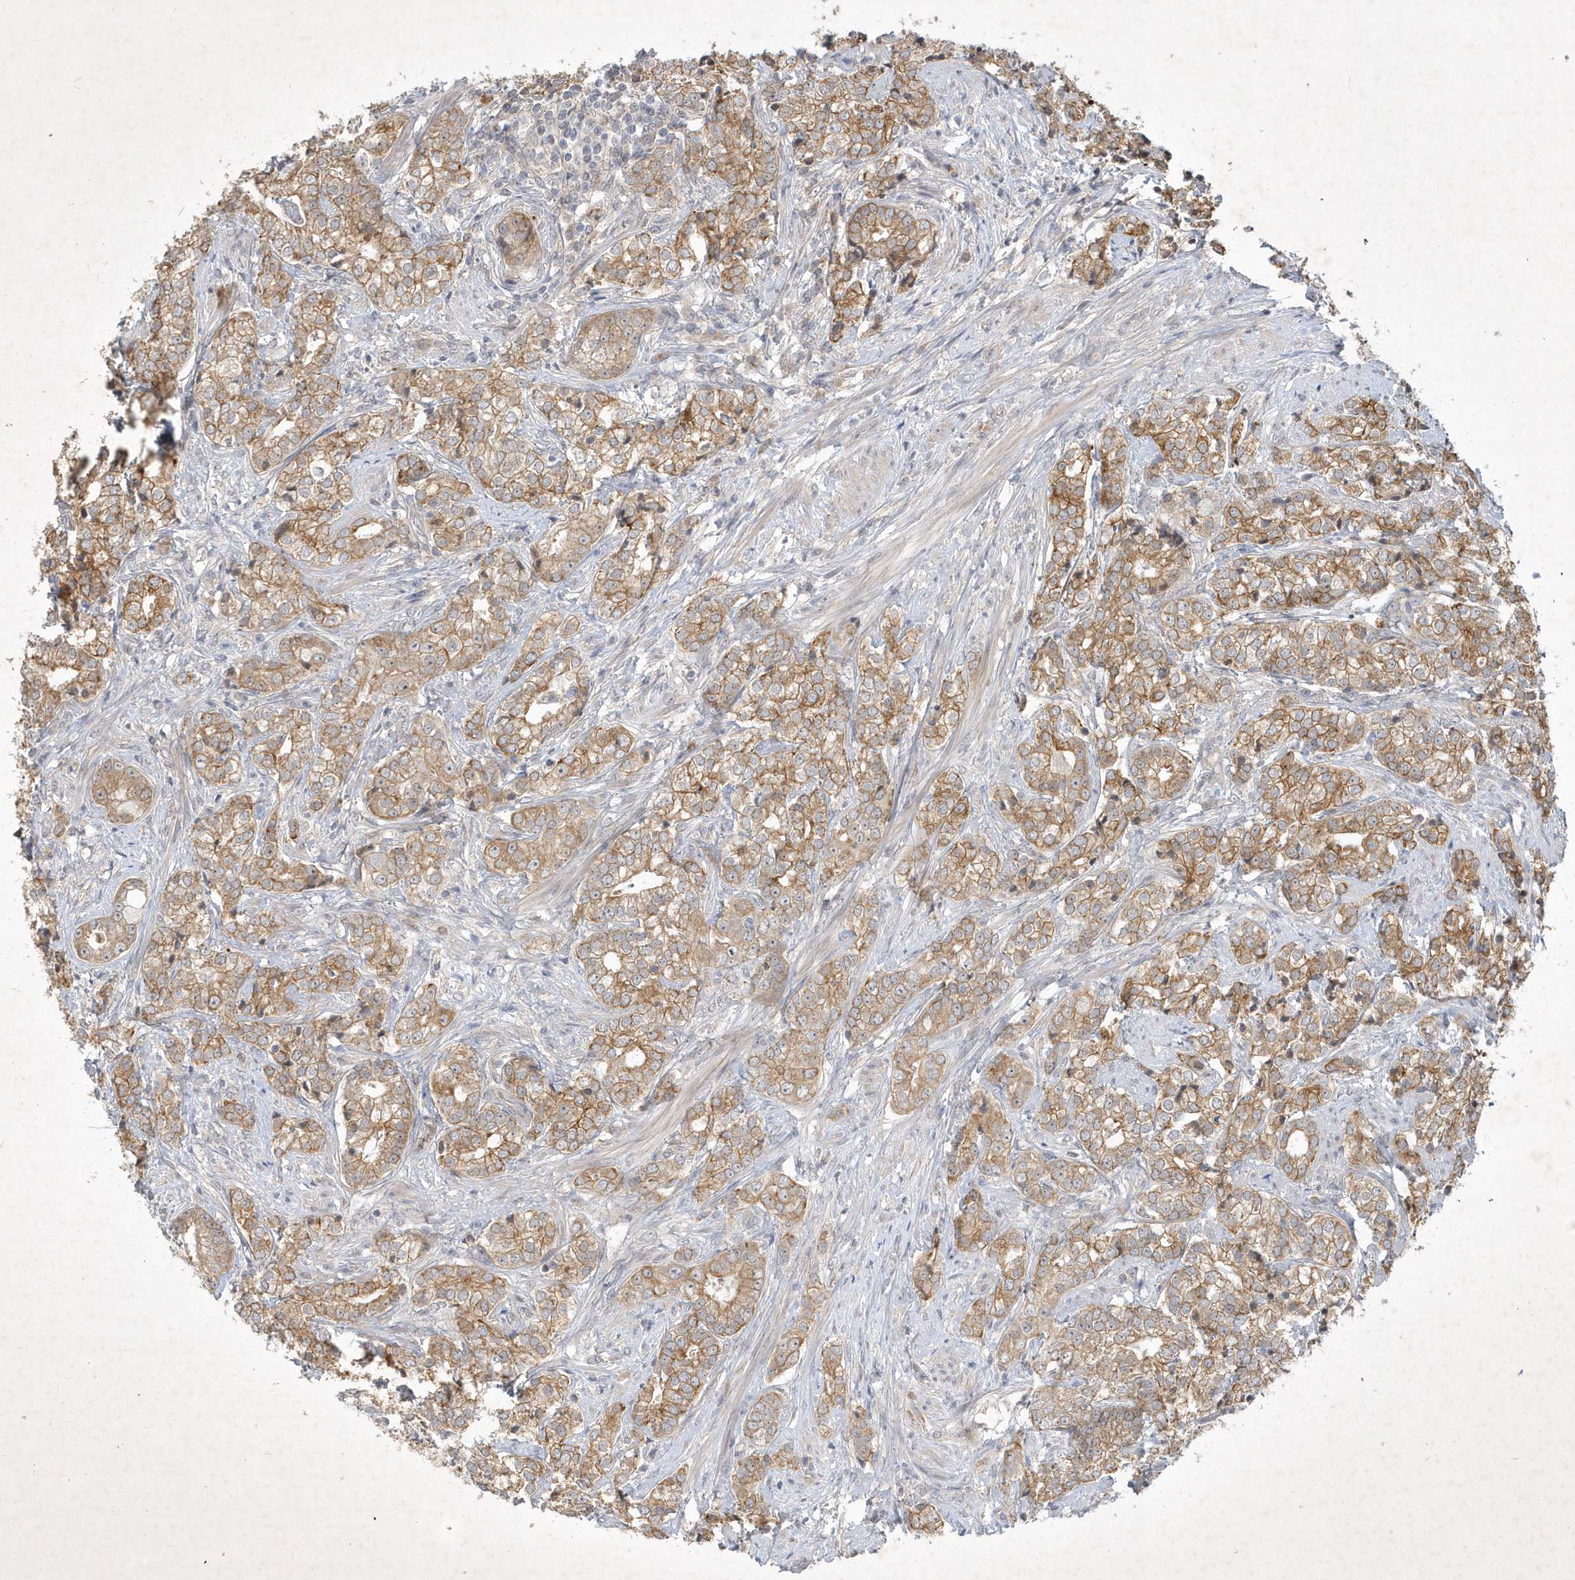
{"staining": {"intensity": "moderate", "quantity": ">75%", "location": "cytoplasmic/membranous"}, "tissue": "prostate cancer", "cell_type": "Tumor cells", "image_type": "cancer", "snomed": [{"axis": "morphology", "description": "Adenocarcinoma, High grade"}, {"axis": "topography", "description": "Prostate"}], "caption": "The histopathology image demonstrates immunohistochemical staining of prostate high-grade adenocarcinoma. There is moderate cytoplasmic/membranous staining is present in approximately >75% of tumor cells.", "gene": "BOD1", "patient": {"sex": "male", "age": 69}}